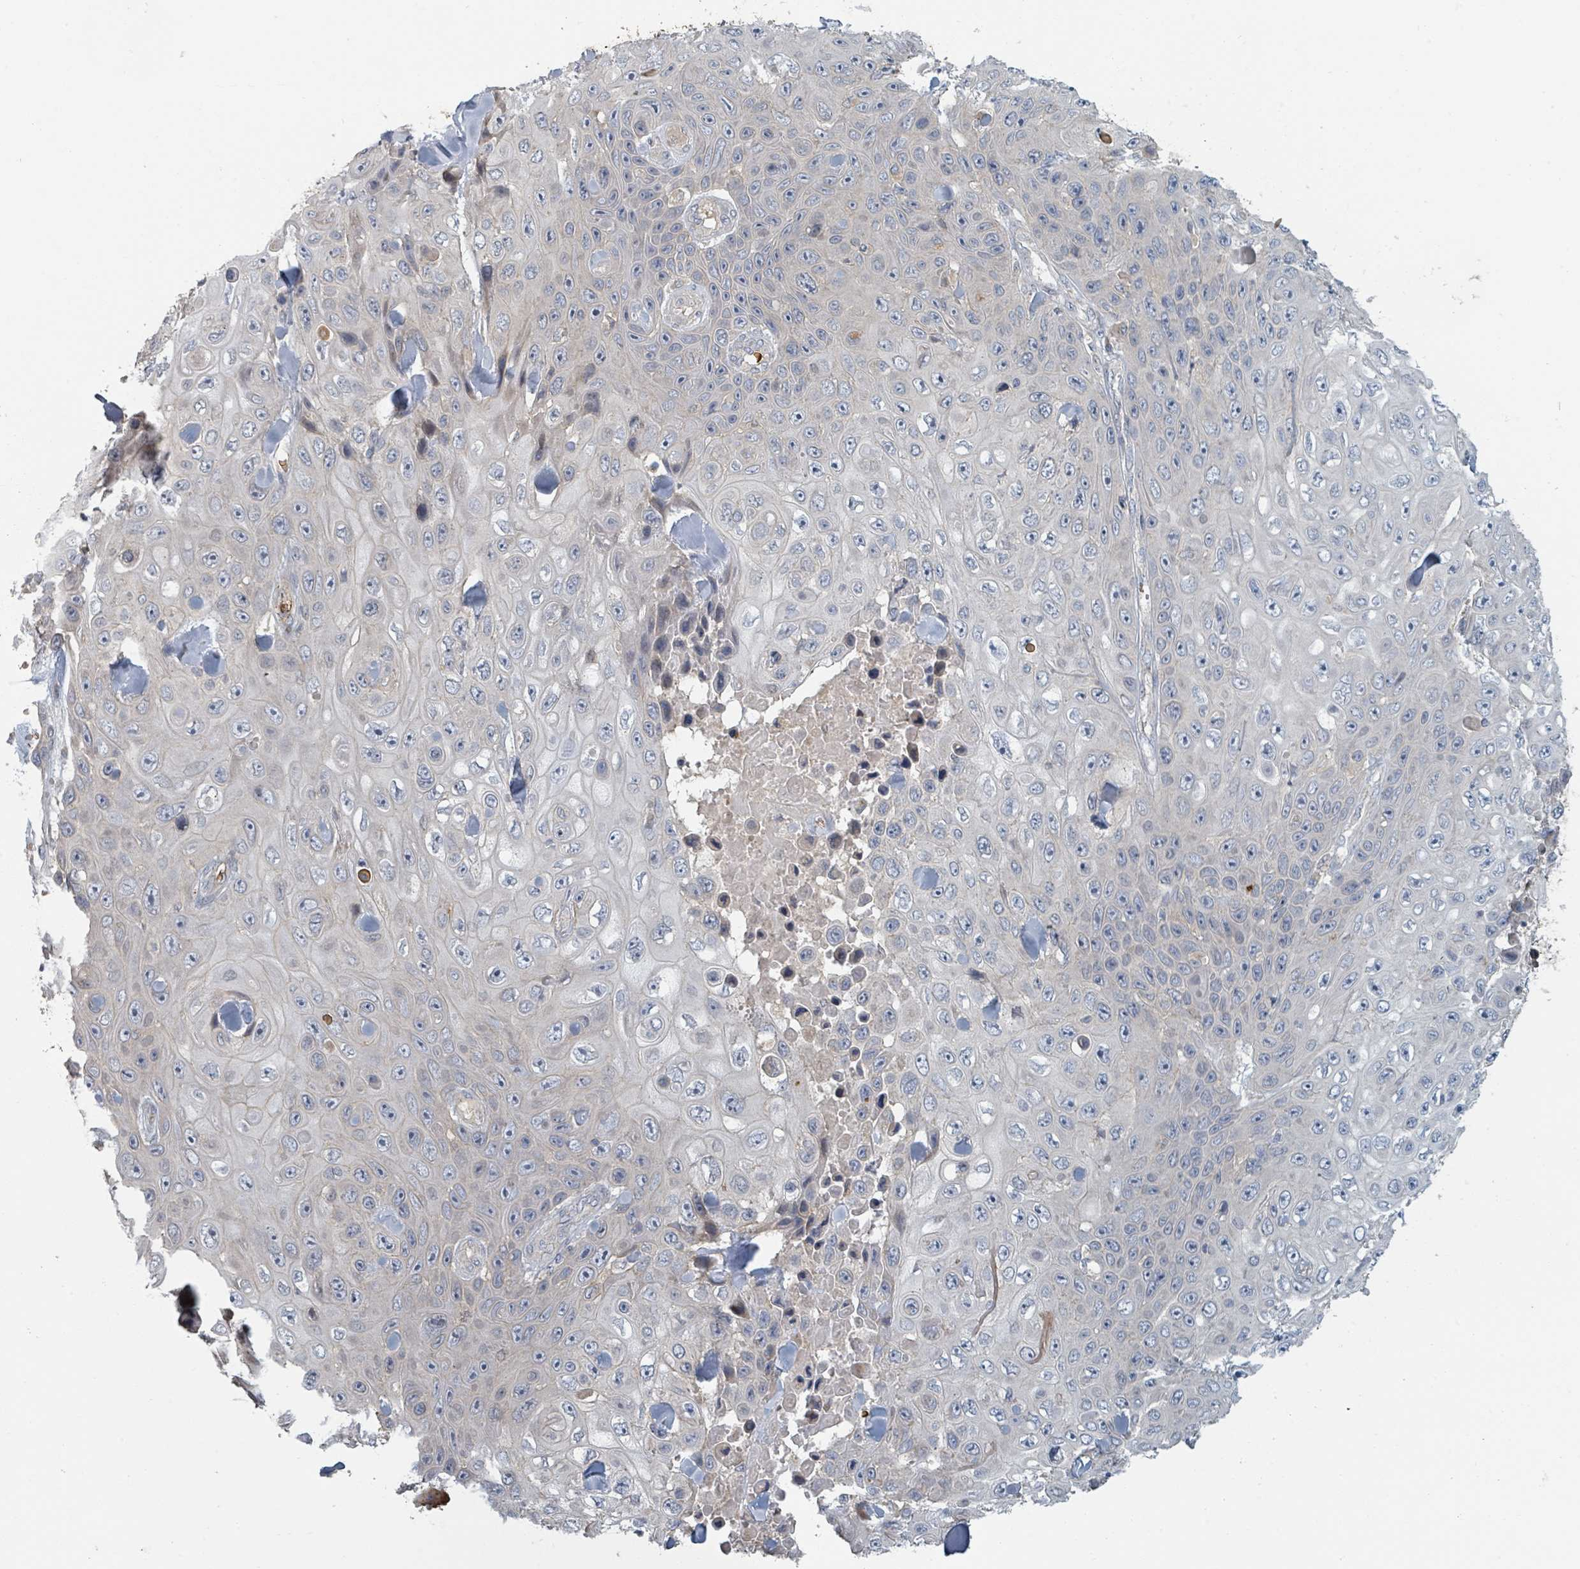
{"staining": {"intensity": "negative", "quantity": "none", "location": "none"}, "tissue": "skin cancer", "cell_type": "Tumor cells", "image_type": "cancer", "snomed": [{"axis": "morphology", "description": "Squamous cell carcinoma, NOS"}, {"axis": "topography", "description": "Skin"}], "caption": "Immunohistochemistry of squamous cell carcinoma (skin) demonstrates no staining in tumor cells.", "gene": "TRPC4AP", "patient": {"sex": "male", "age": 82}}